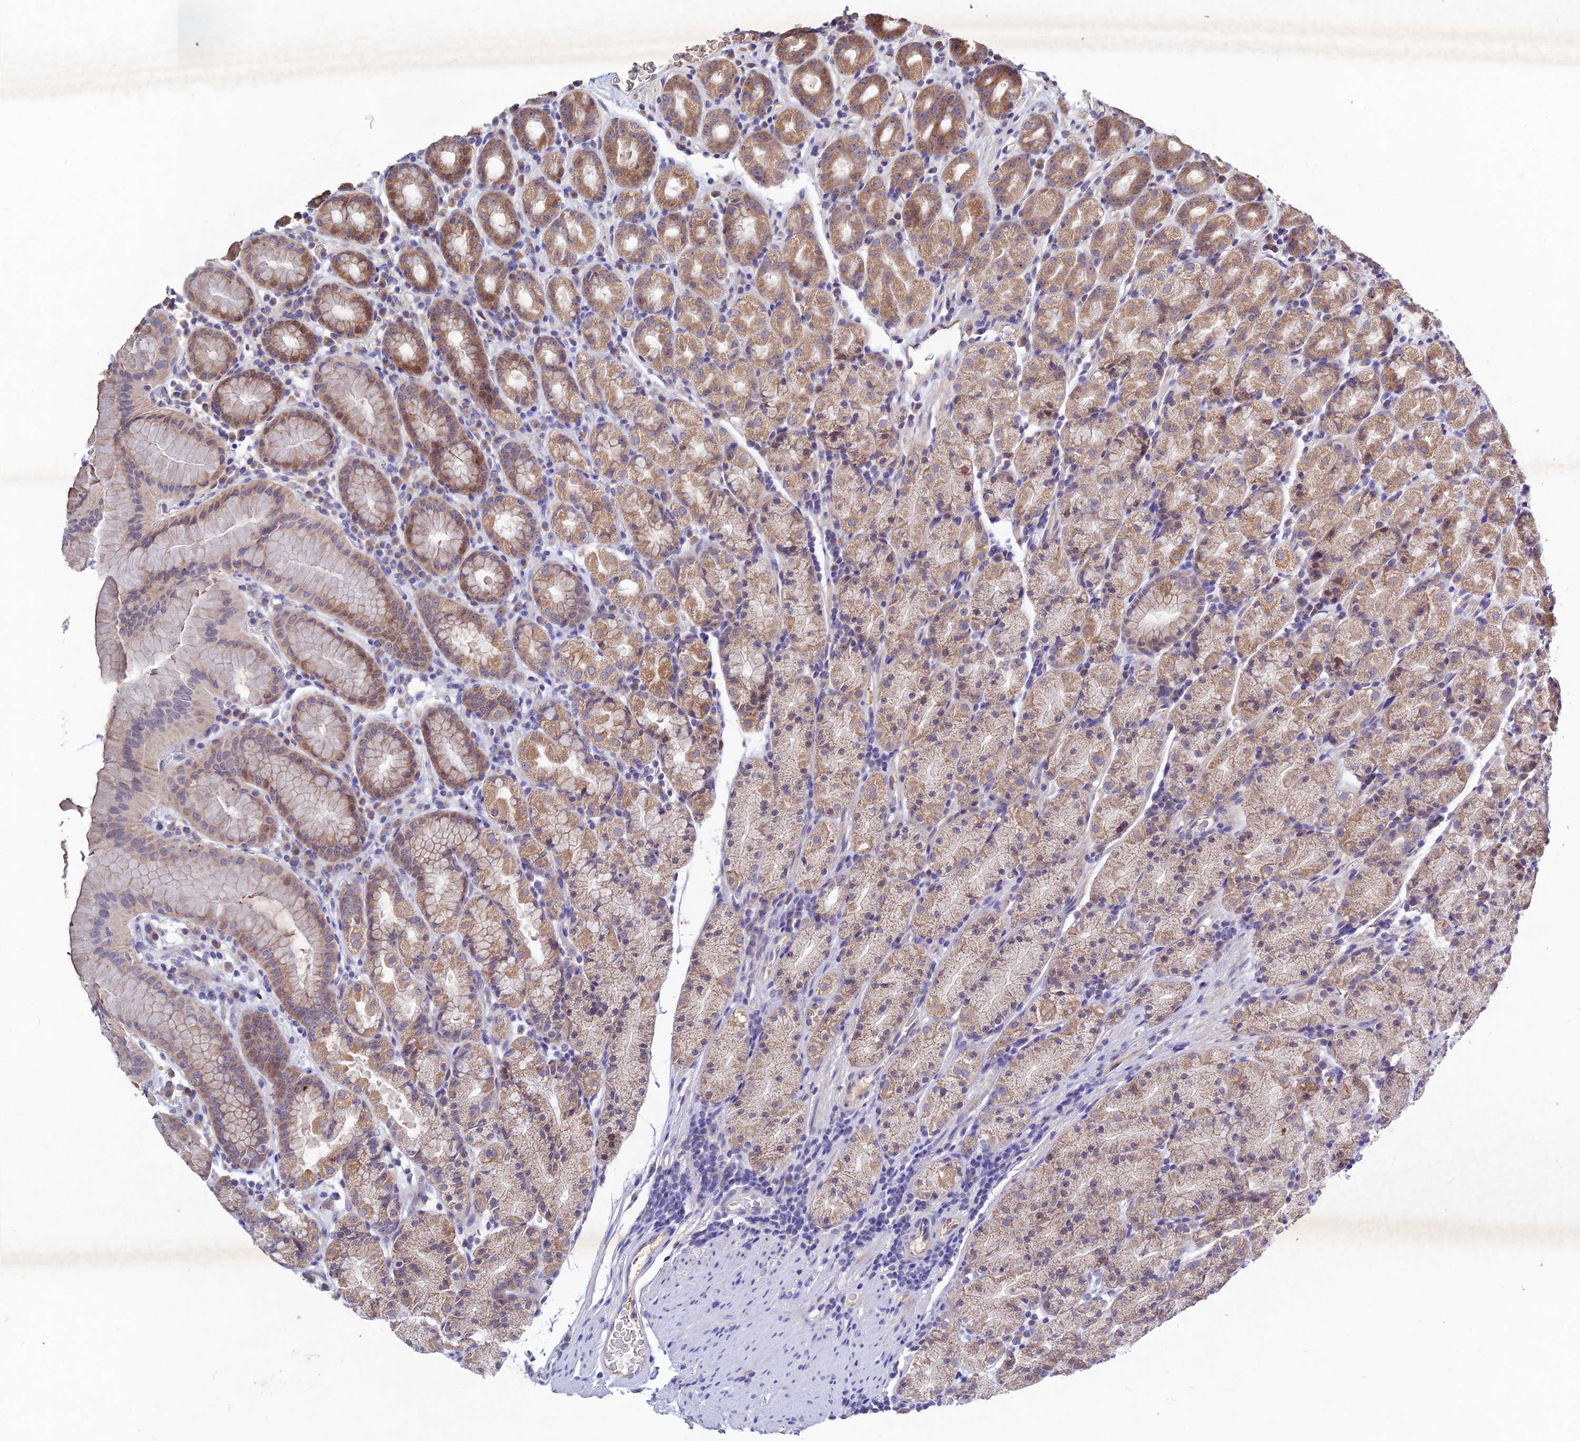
{"staining": {"intensity": "moderate", "quantity": ">75%", "location": "cytoplasmic/membranous"}, "tissue": "stomach", "cell_type": "Glandular cells", "image_type": "normal", "snomed": [{"axis": "morphology", "description": "Normal tissue, NOS"}, {"axis": "topography", "description": "Stomach, upper"}, {"axis": "topography", "description": "Stomach, lower"}, {"axis": "topography", "description": "Small intestine"}], "caption": "Immunohistochemistry (IHC) (DAB (3,3'-diaminobenzidine)) staining of benign human stomach reveals moderate cytoplasmic/membranous protein expression in about >75% of glandular cells. The staining was performed using DAB (3,3'-diaminobenzidine) to visualize the protein expression in brown, while the nuclei were stained in blue with hematoxylin (Magnification: 20x).", "gene": "CHST5", "patient": {"sex": "male", "age": 68}}